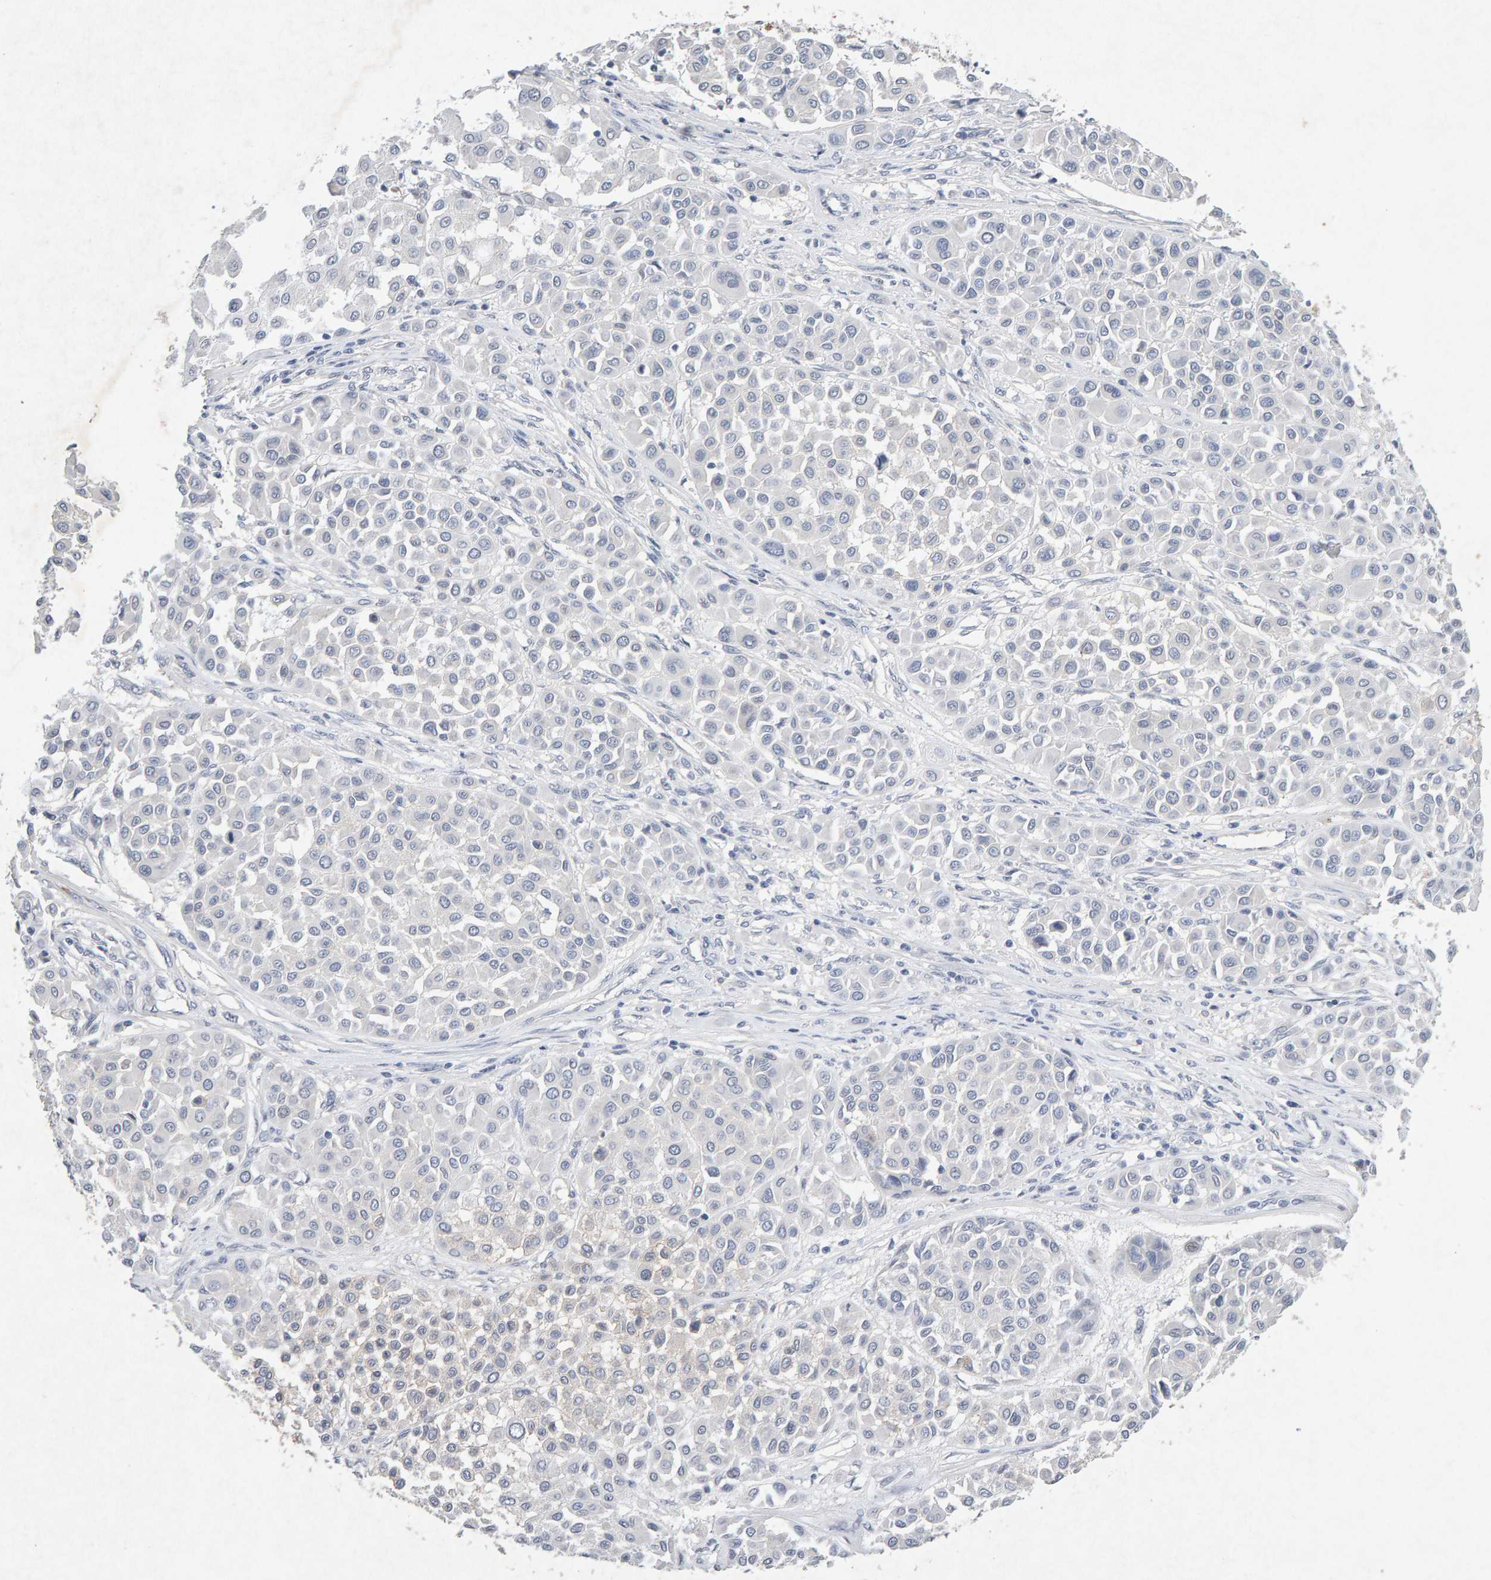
{"staining": {"intensity": "negative", "quantity": "none", "location": "none"}, "tissue": "melanoma", "cell_type": "Tumor cells", "image_type": "cancer", "snomed": [{"axis": "morphology", "description": "Malignant melanoma, Metastatic site"}, {"axis": "topography", "description": "Soft tissue"}], "caption": "Tumor cells are negative for protein expression in human melanoma.", "gene": "PTPRM", "patient": {"sex": "male", "age": 41}}